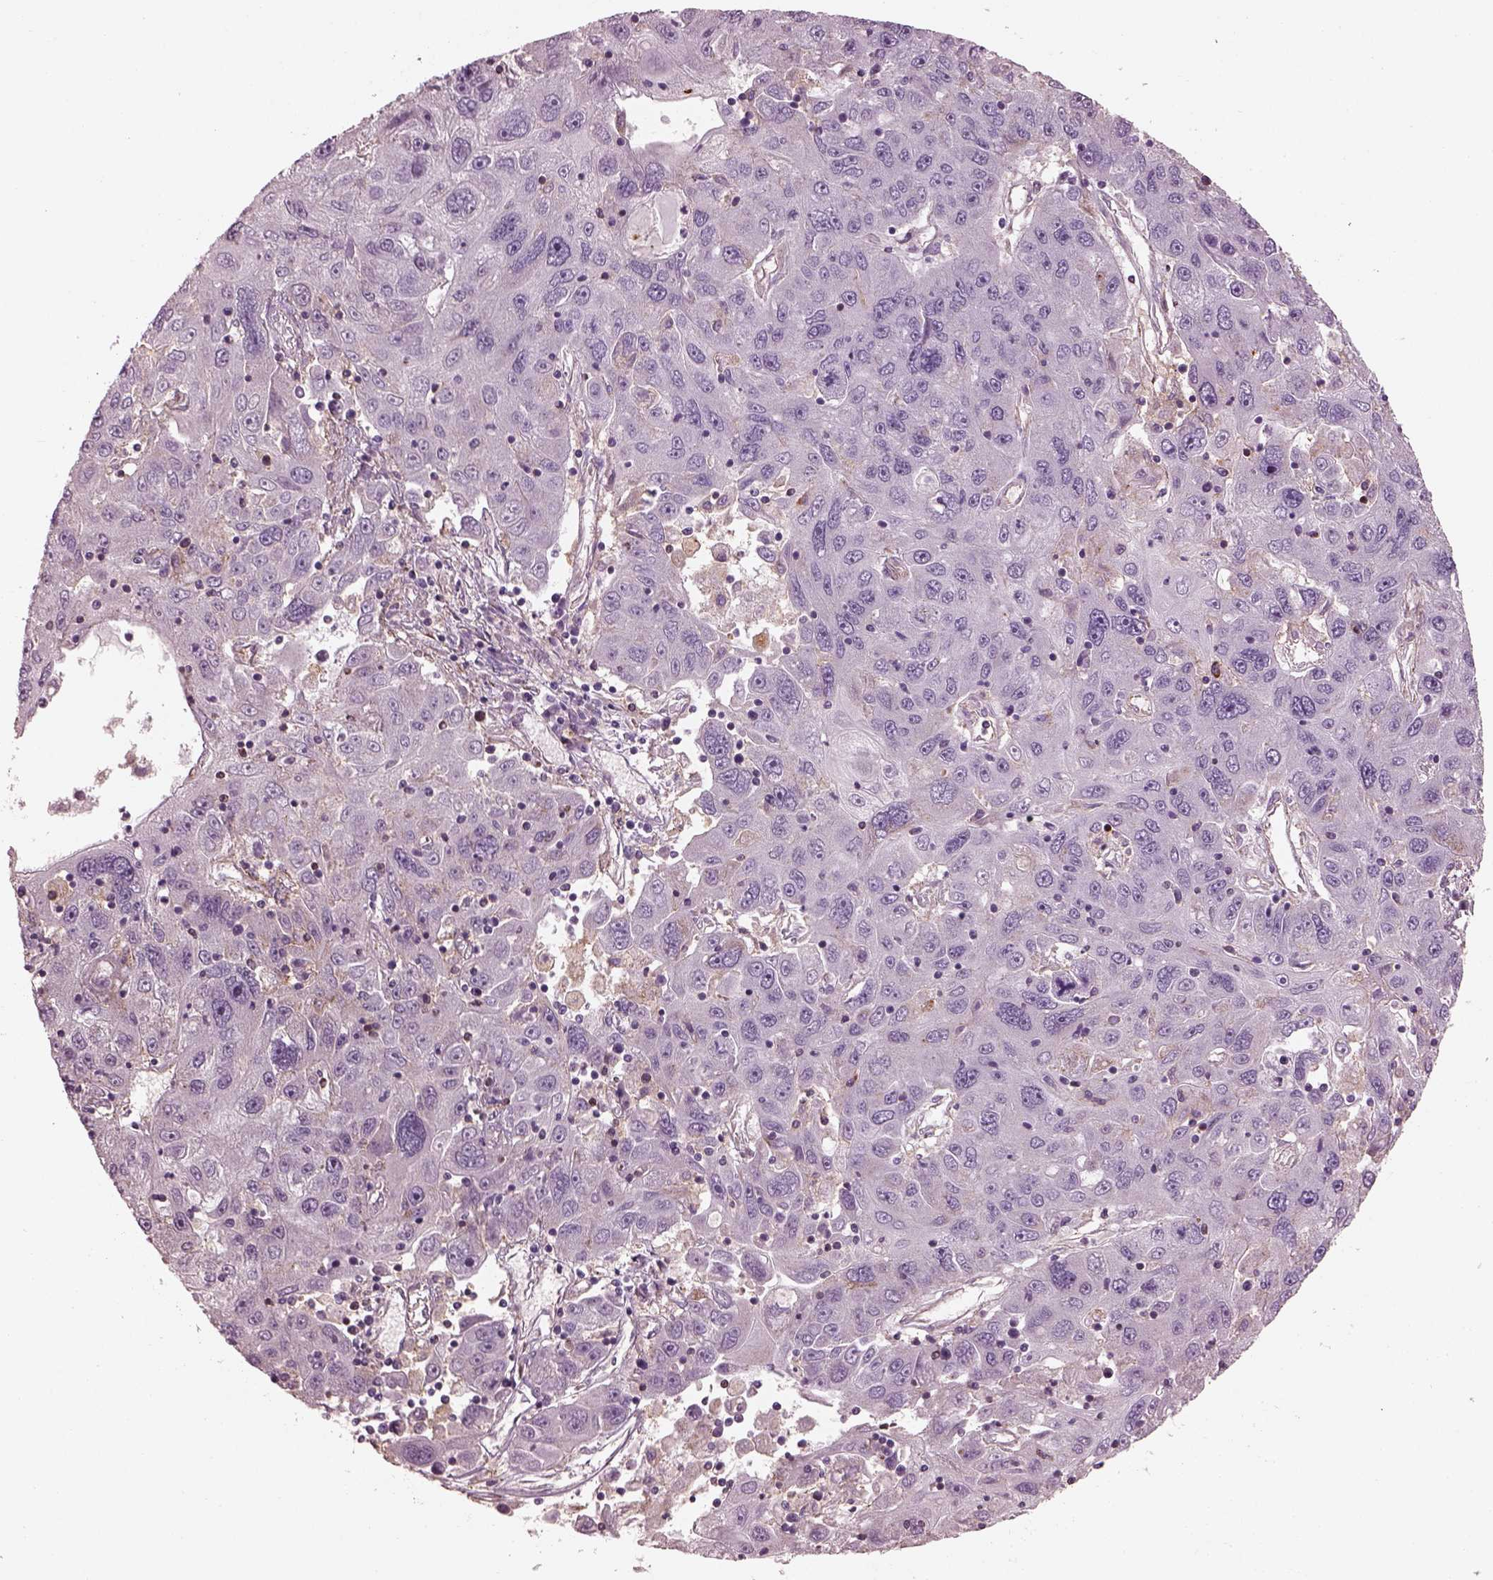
{"staining": {"intensity": "negative", "quantity": "none", "location": "none"}, "tissue": "stomach cancer", "cell_type": "Tumor cells", "image_type": "cancer", "snomed": [{"axis": "morphology", "description": "Adenocarcinoma, NOS"}, {"axis": "topography", "description": "Stomach"}], "caption": "Tumor cells are negative for brown protein staining in adenocarcinoma (stomach). (IHC, brightfield microscopy, high magnification).", "gene": "SRI", "patient": {"sex": "male", "age": 56}}